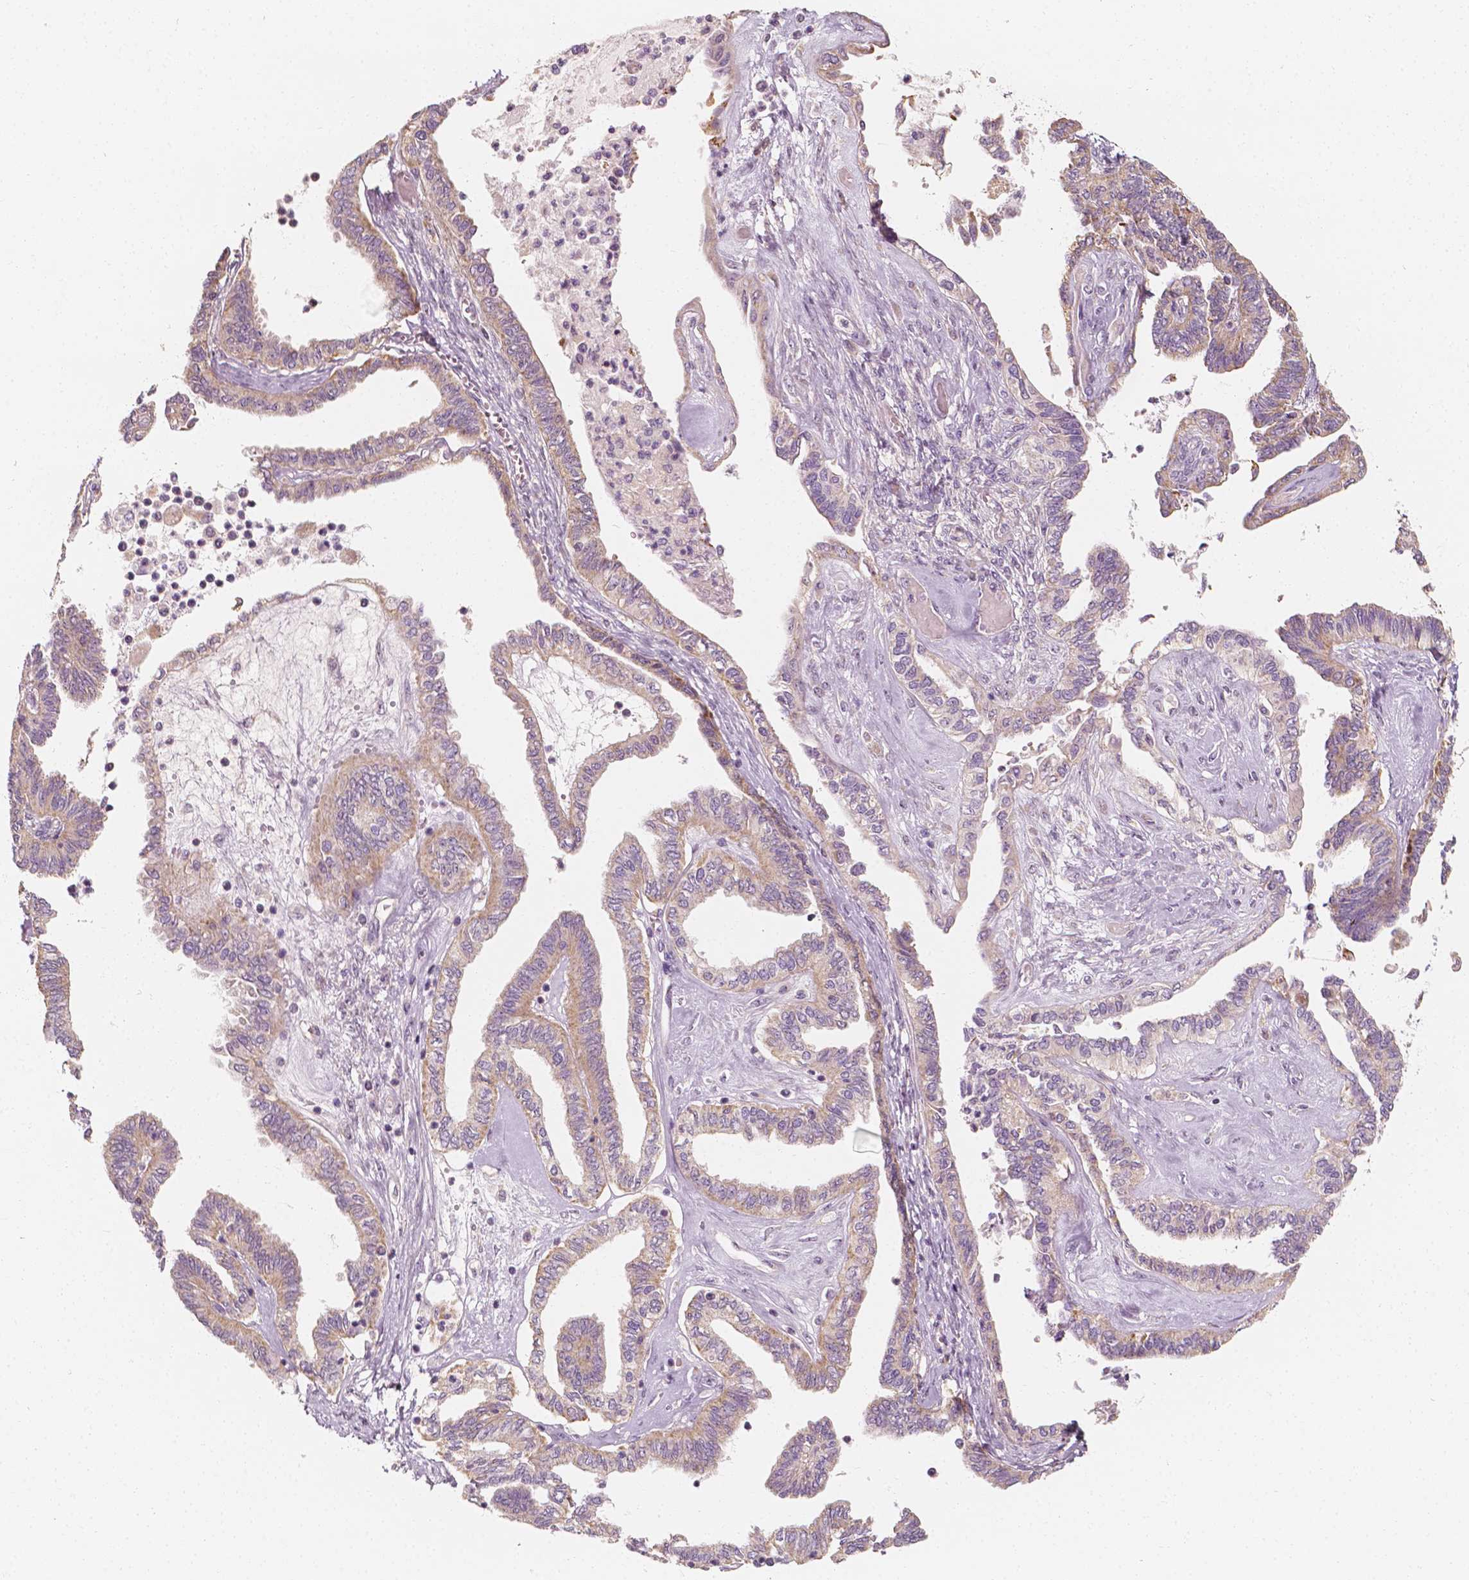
{"staining": {"intensity": "weak", "quantity": "25%-75%", "location": "cytoplasmic/membranous"}, "tissue": "ovarian cancer", "cell_type": "Tumor cells", "image_type": "cancer", "snomed": [{"axis": "morphology", "description": "Carcinoma, endometroid"}, {"axis": "topography", "description": "Ovary"}], "caption": "Immunohistochemical staining of human ovarian cancer shows low levels of weak cytoplasmic/membranous protein staining in approximately 25%-75% of tumor cells. Using DAB (3,3'-diaminobenzidine) (brown) and hematoxylin (blue) stains, captured at high magnification using brightfield microscopy.", "gene": "SHPK", "patient": {"sex": "female", "age": 70}}